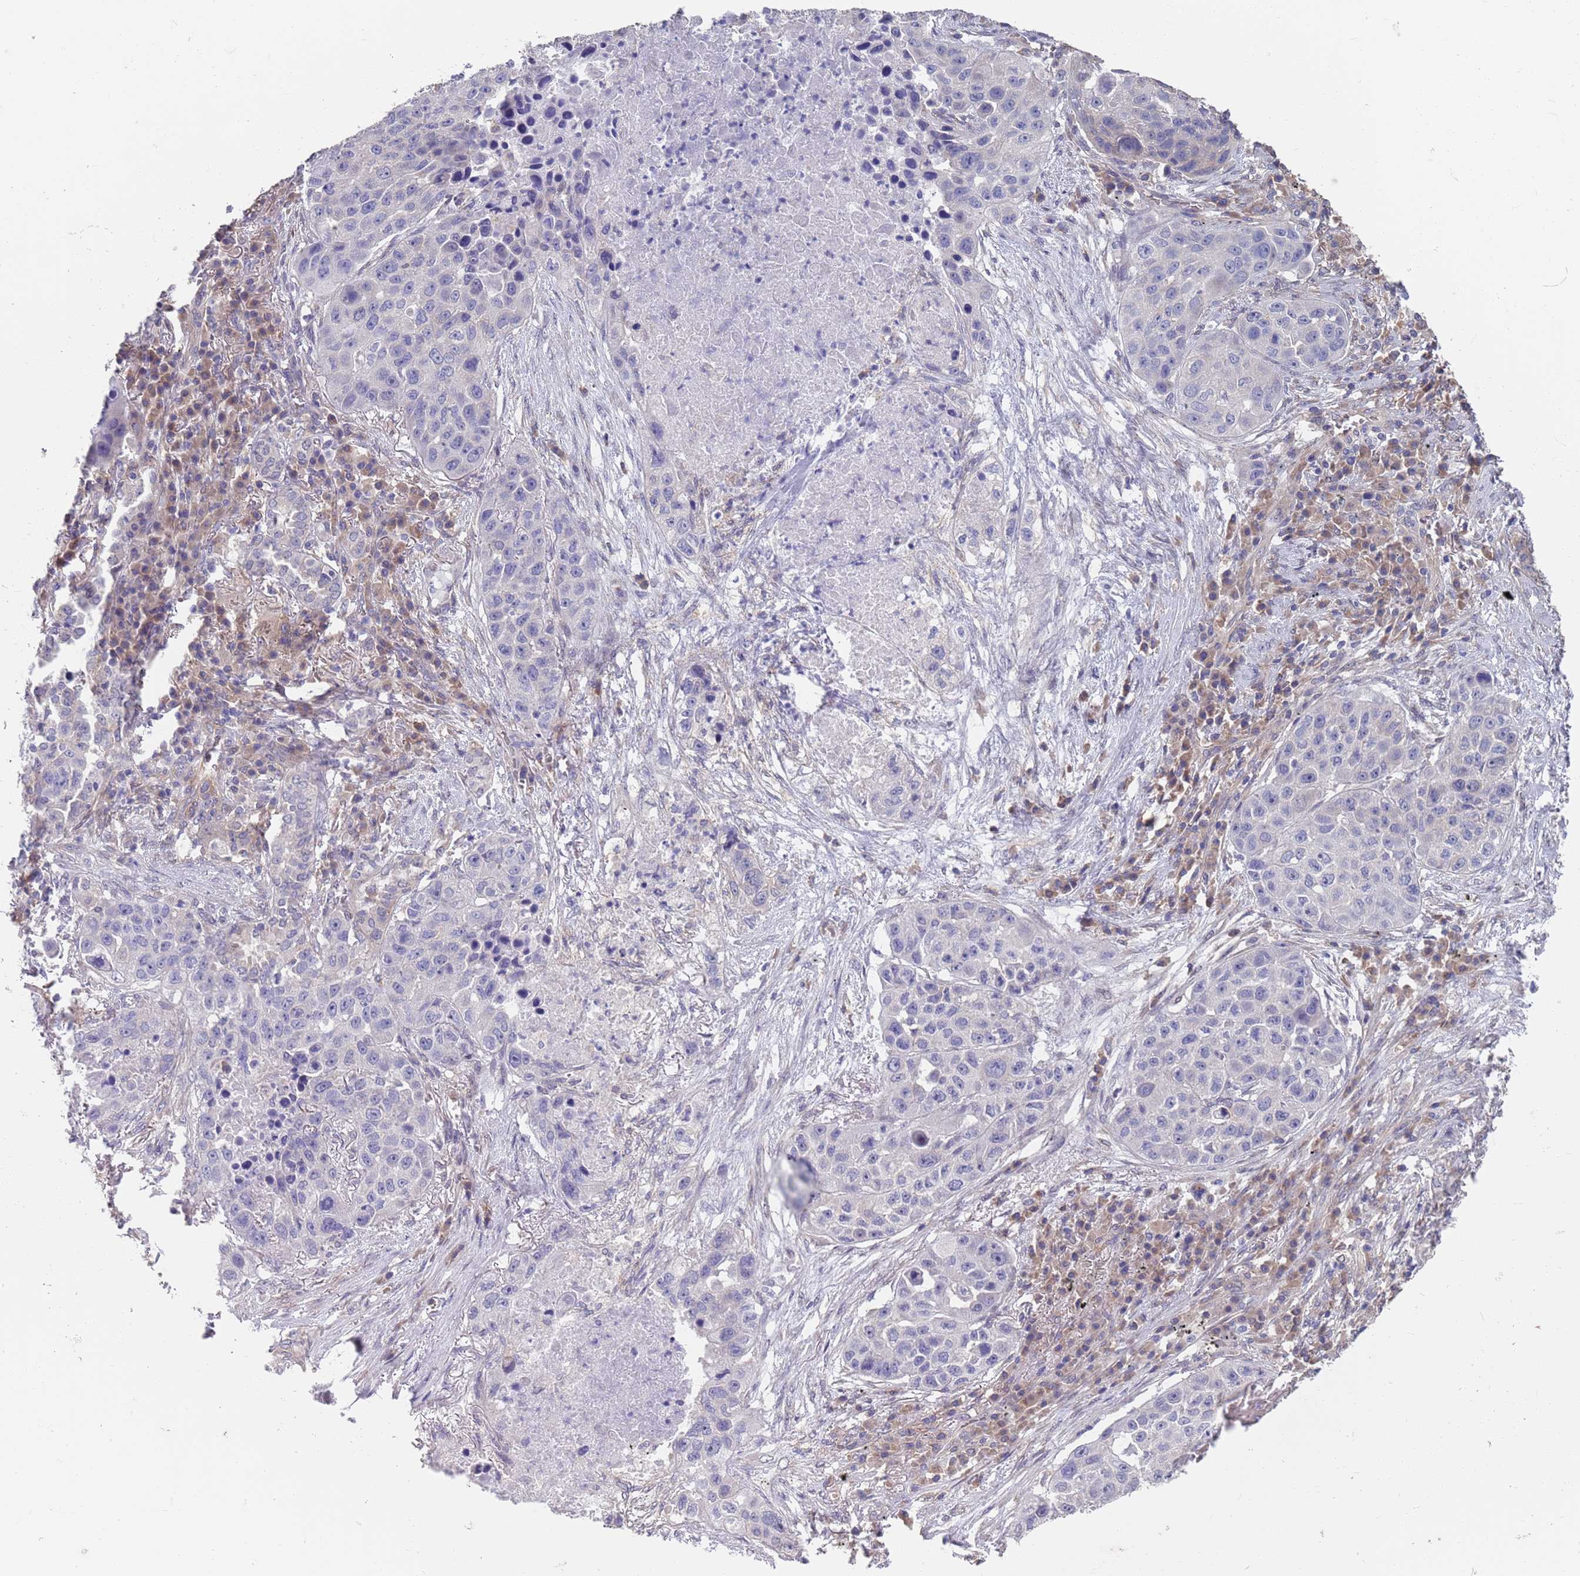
{"staining": {"intensity": "negative", "quantity": "none", "location": "none"}, "tissue": "lung cancer", "cell_type": "Tumor cells", "image_type": "cancer", "snomed": [{"axis": "morphology", "description": "Squamous cell carcinoma, NOS"}, {"axis": "topography", "description": "Lung"}], "caption": "IHC photomicrograph of human lung cancer stained for a protein (brown), which demonstrates no expression in tumor cells.", "gene": "ANK2", "patient": {"sex": "female", "age": 63}}